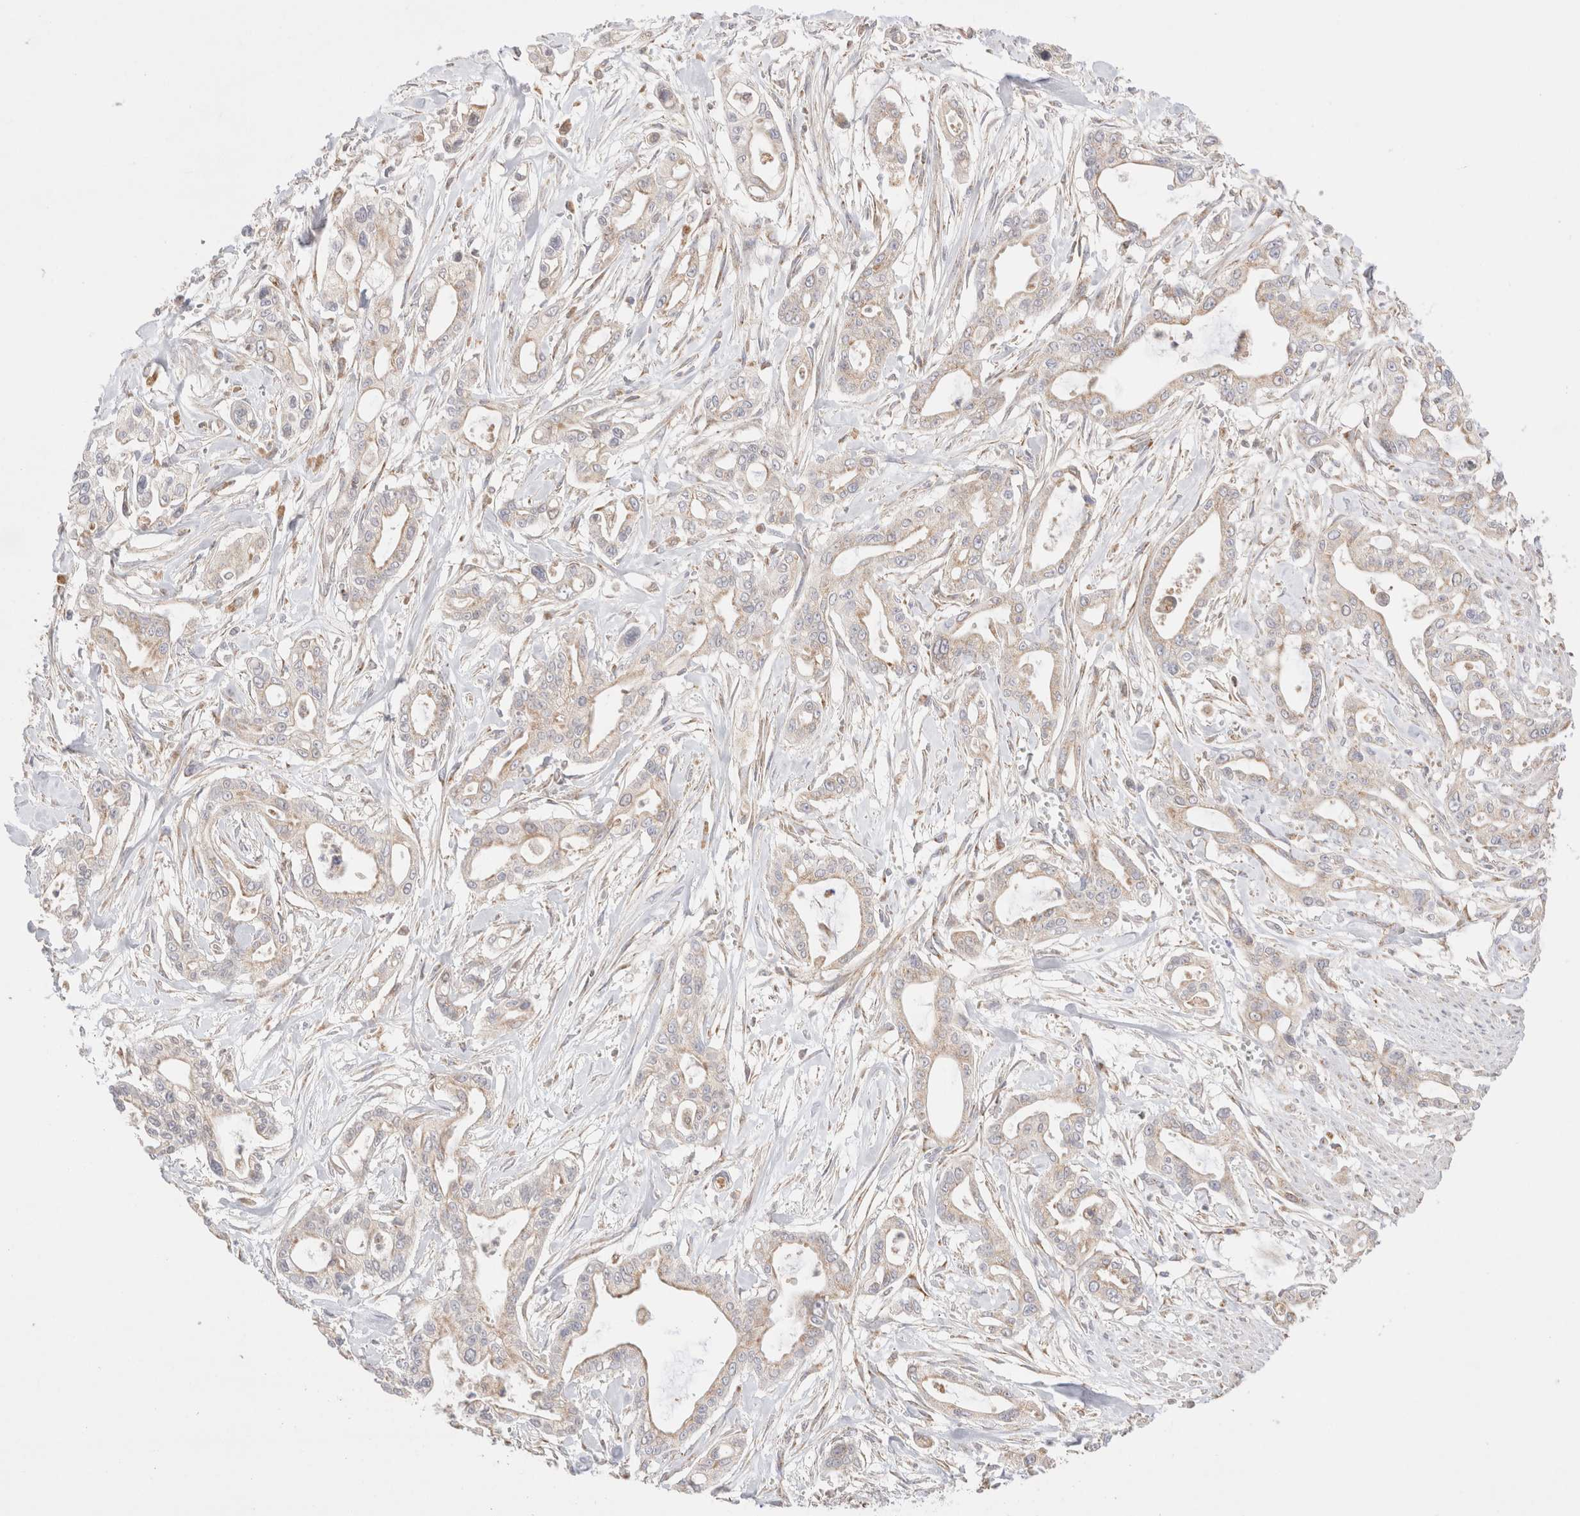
{"staining": {"intensity": "weak", "quantity": "<25%", "location": "cytoplasmic/membranous"}, "tissue": "pancreatic cancer", "cell_type": "Tumor cells", "image_type": "cancer", "snomed": [{"axis": "morphology", "description": "Adenocarcinoma, NOS"}, {"axis": "topography", "description": "Pancreas"}], "caption": "A high-resolution histopathology image shows IHC staining of pancreatic cancer, which reveals no significant positivity in tumor cells.", "gene": "TMPPE", "patient": {"sex": "male", "age": 68}}